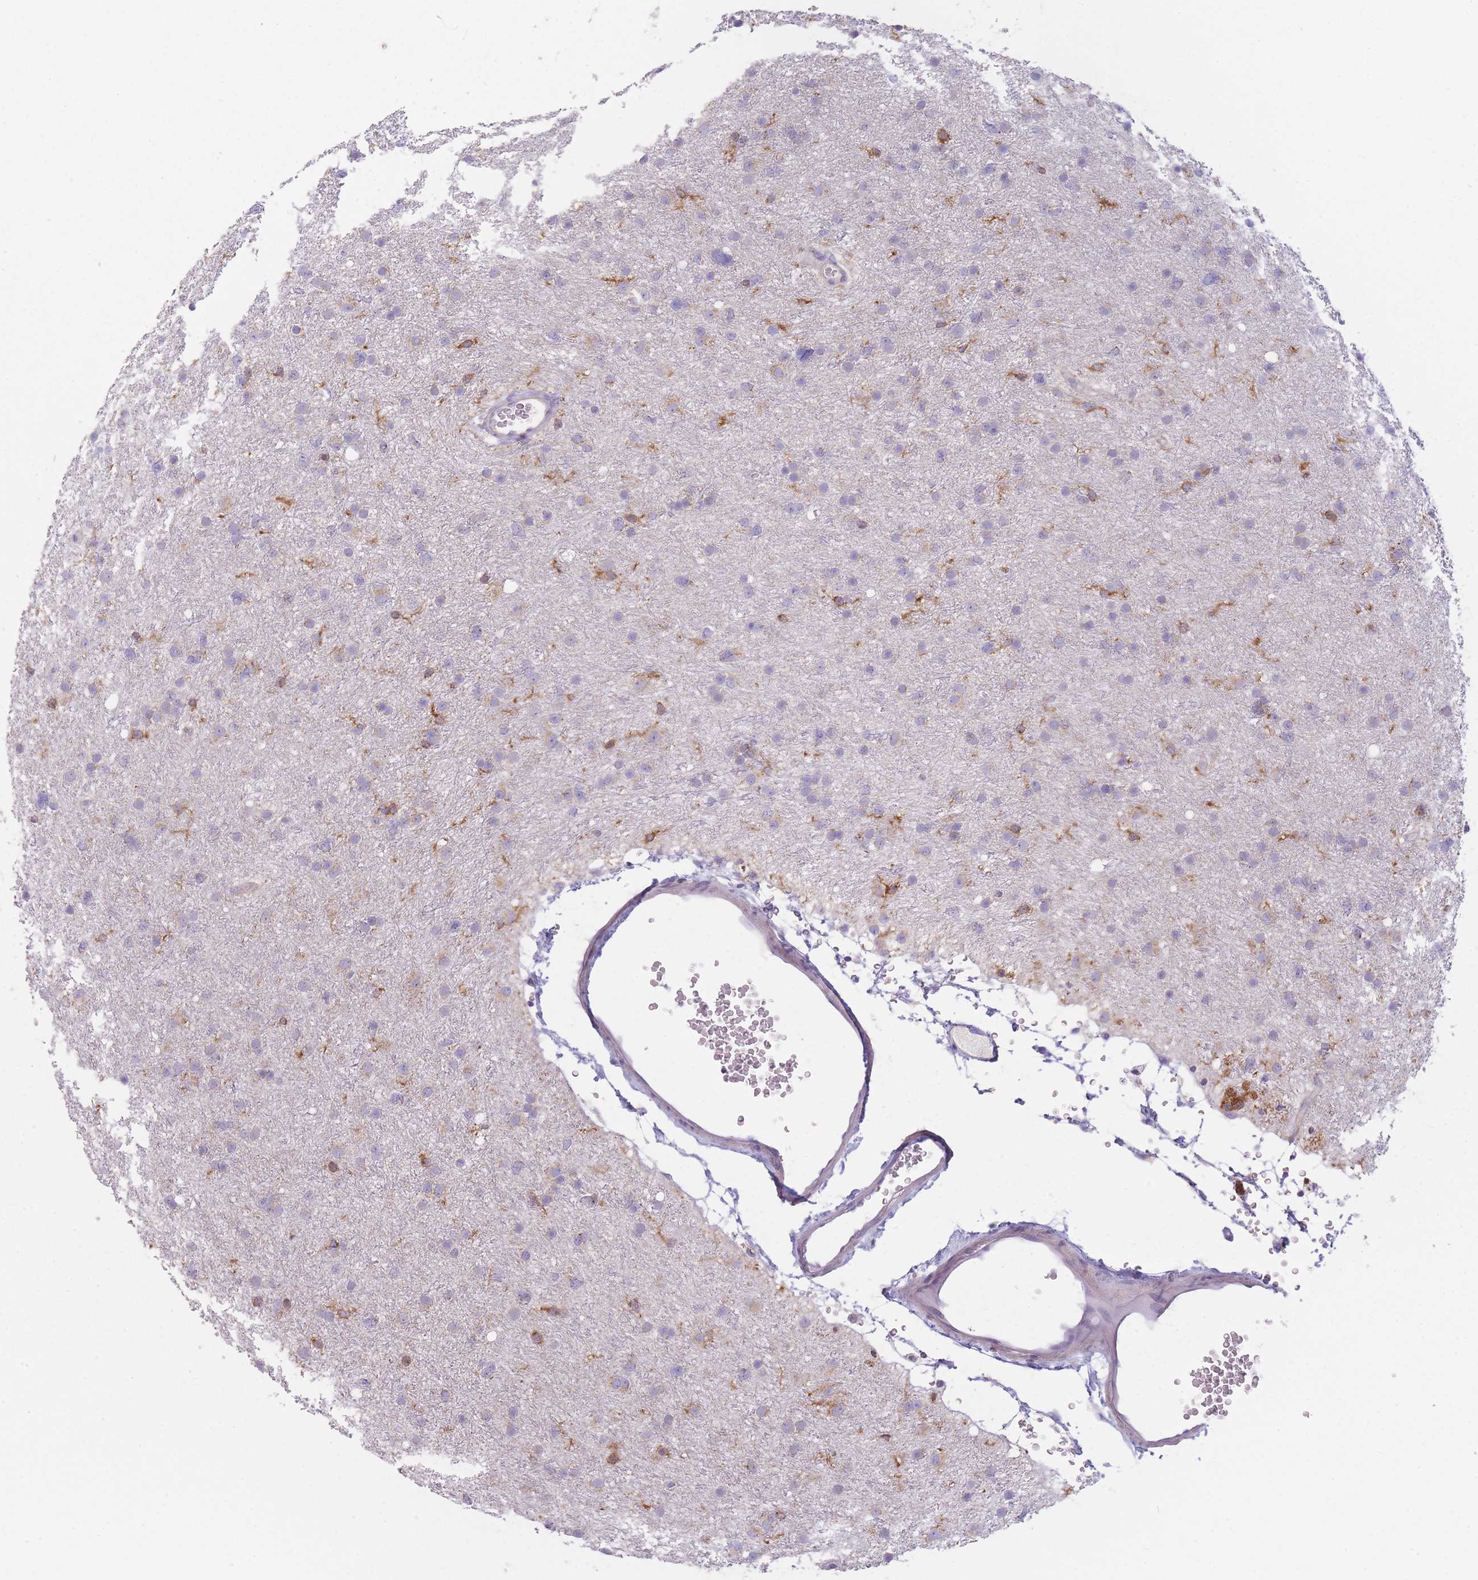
{"staining": {"intensity": "negative", "quantity": "none", "location": "none"}, "tissue": "glioma", "cell_type": "Tumor cells", "image_type": "cancer", "snomed": [{"axis": "morphology", "description": "Glioma, malignant, Low grade"}, {"axis": "topography", "description": "Cerebral cortex"}], "caption": "Immunohistochemical staining of low-grade glioma (malignant) exhibits no significant positivity in tumor cells. The staining was performed using DAB (3,3'-diaminobenzidine) to visualize the protein expression in brown, while the nuclei were stained in blue with hematoxylin (Magnification: 20x).", "gene": "PRAM1", "patient": {"sex": "female", "age": 39}}